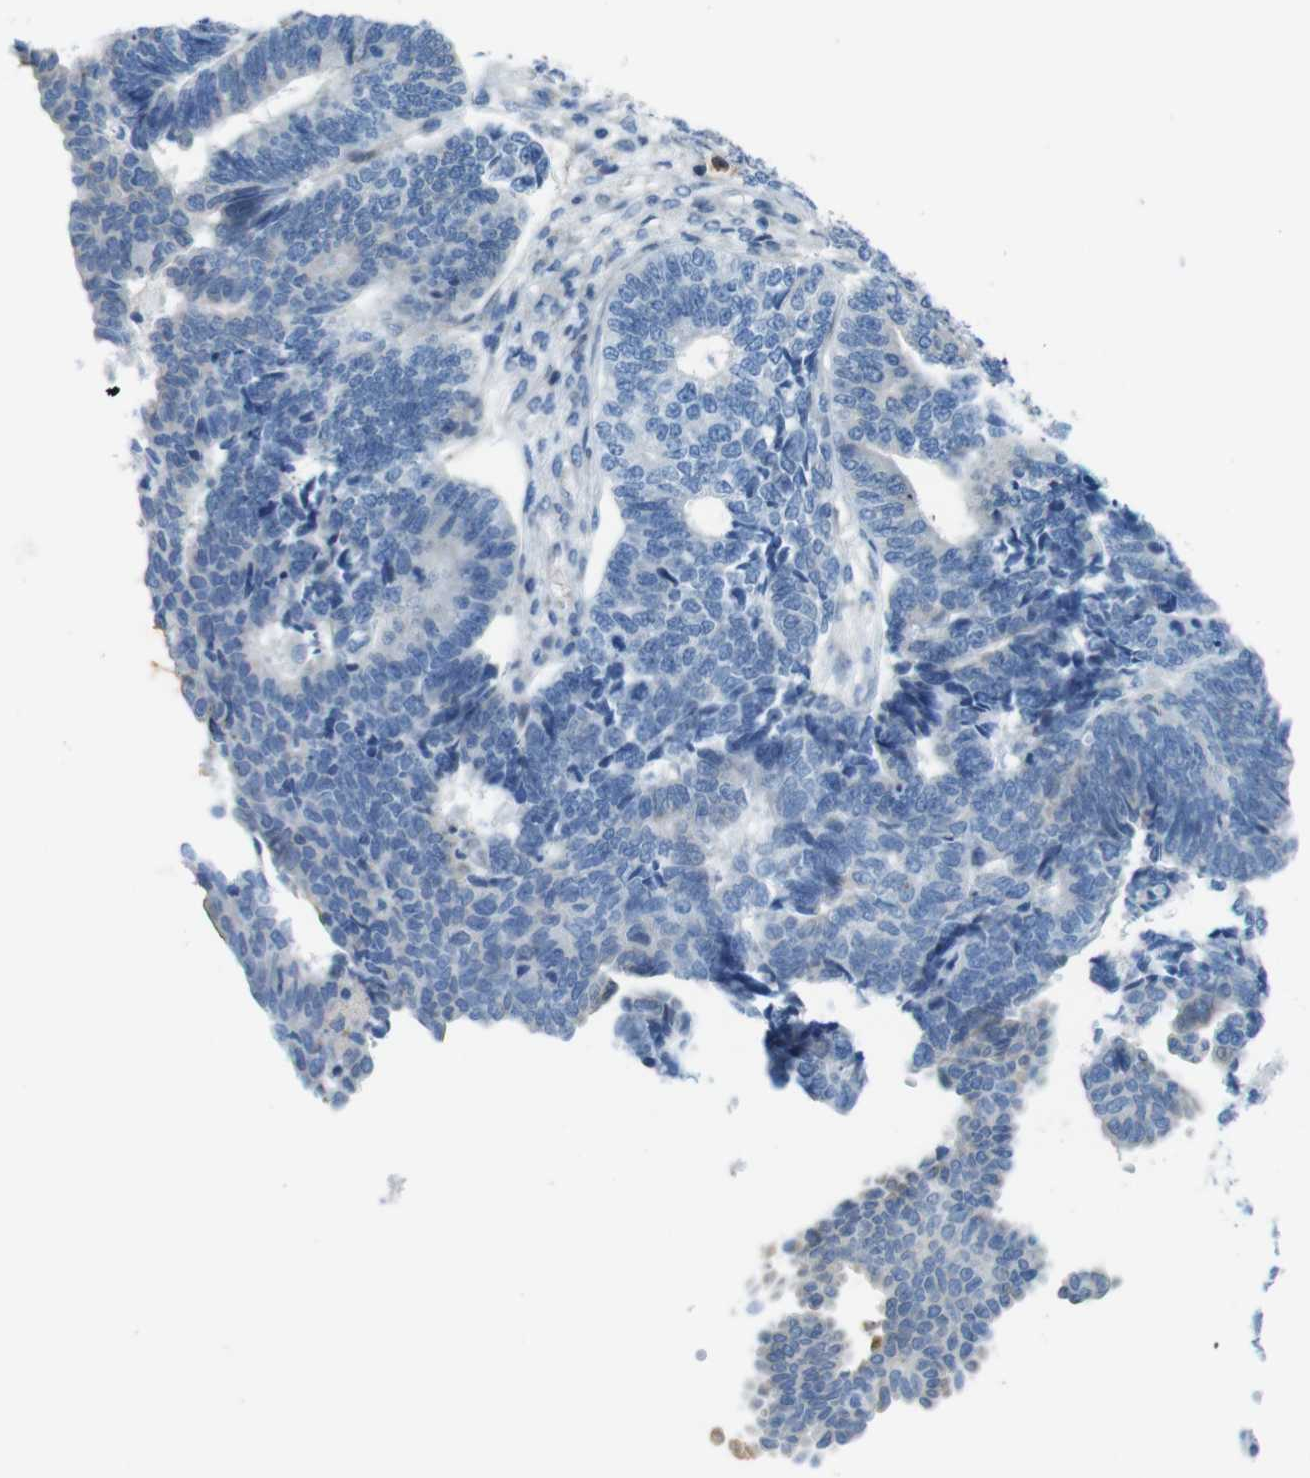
{"staining": {"intensity": "negative", "quantity": "none", "location": "none"}, "tissue": "endometrial cancer", "cell_type": "Tumor cells", "image_type": "cancer", "snomed": [{"axis": "morphology", "description": "Adenocarcinoma, NOS"}, {"axis": "topography", "description": "Endometrium"}], "caption": "The histopathology image shows no significant expression in tumor cells of adenocarcinoma (endometrial).", "gene": "ZDHHC3", "patient": {"sex": "female", "age": 70}}